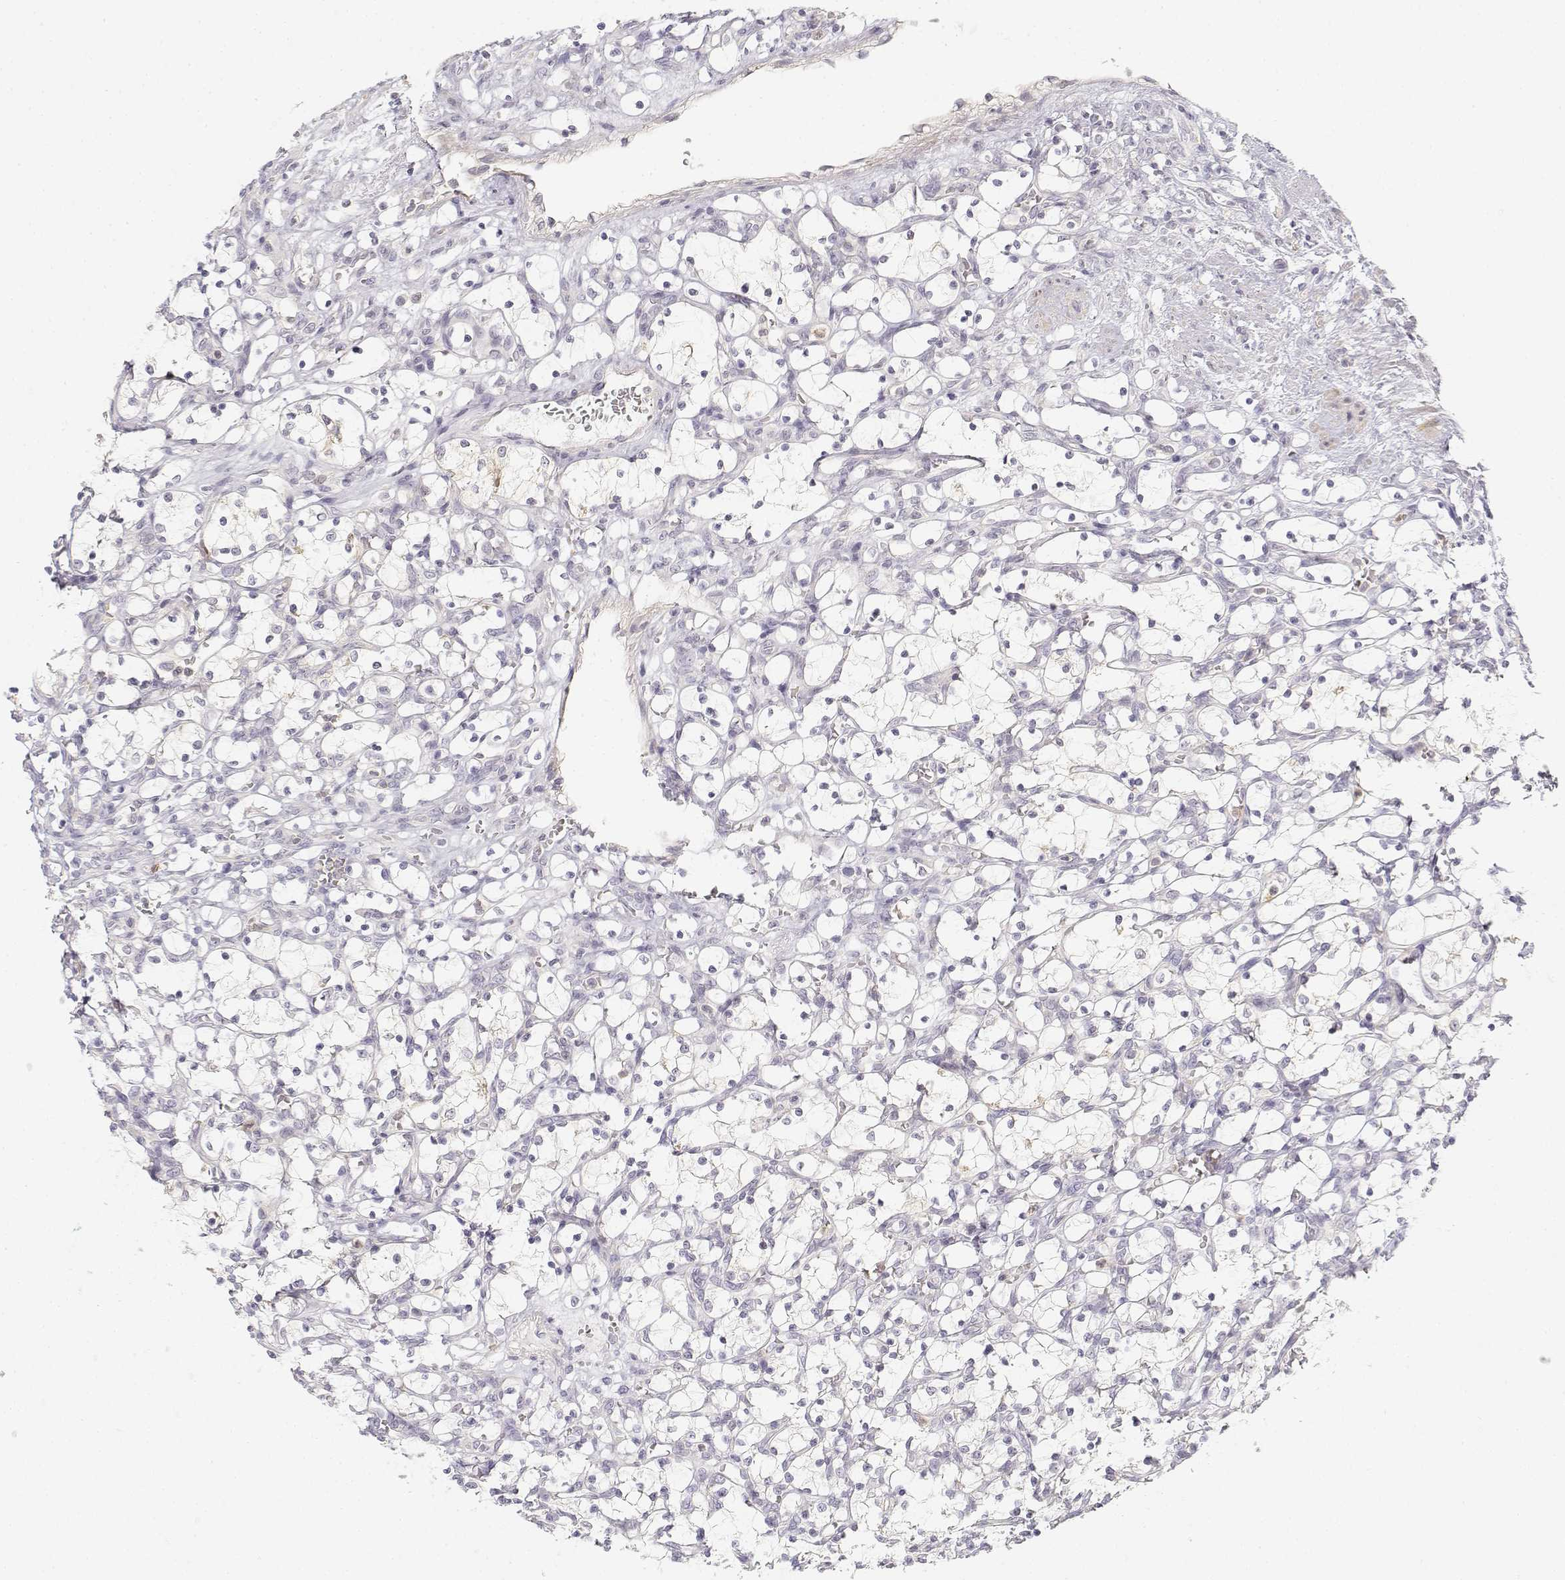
{"staining": {"intensity": "negative", "quantity": "none", "location": "none"}, "tissue": "renal cancer", "cell_type": "Tumor cells", "image_type": "cancer", "snomed": [{"axis": "morphology", "description": "Adenocarcinoma, NOS"}, {"axis": "topography", "description": "Kidney"}], "caption": "Immunohistochemical staining of renal adenocarcinoma displays no significant staining in tumor cells.", "gene": "GLIPR1L2", "patient": {"sex": "female", "age": 69}}